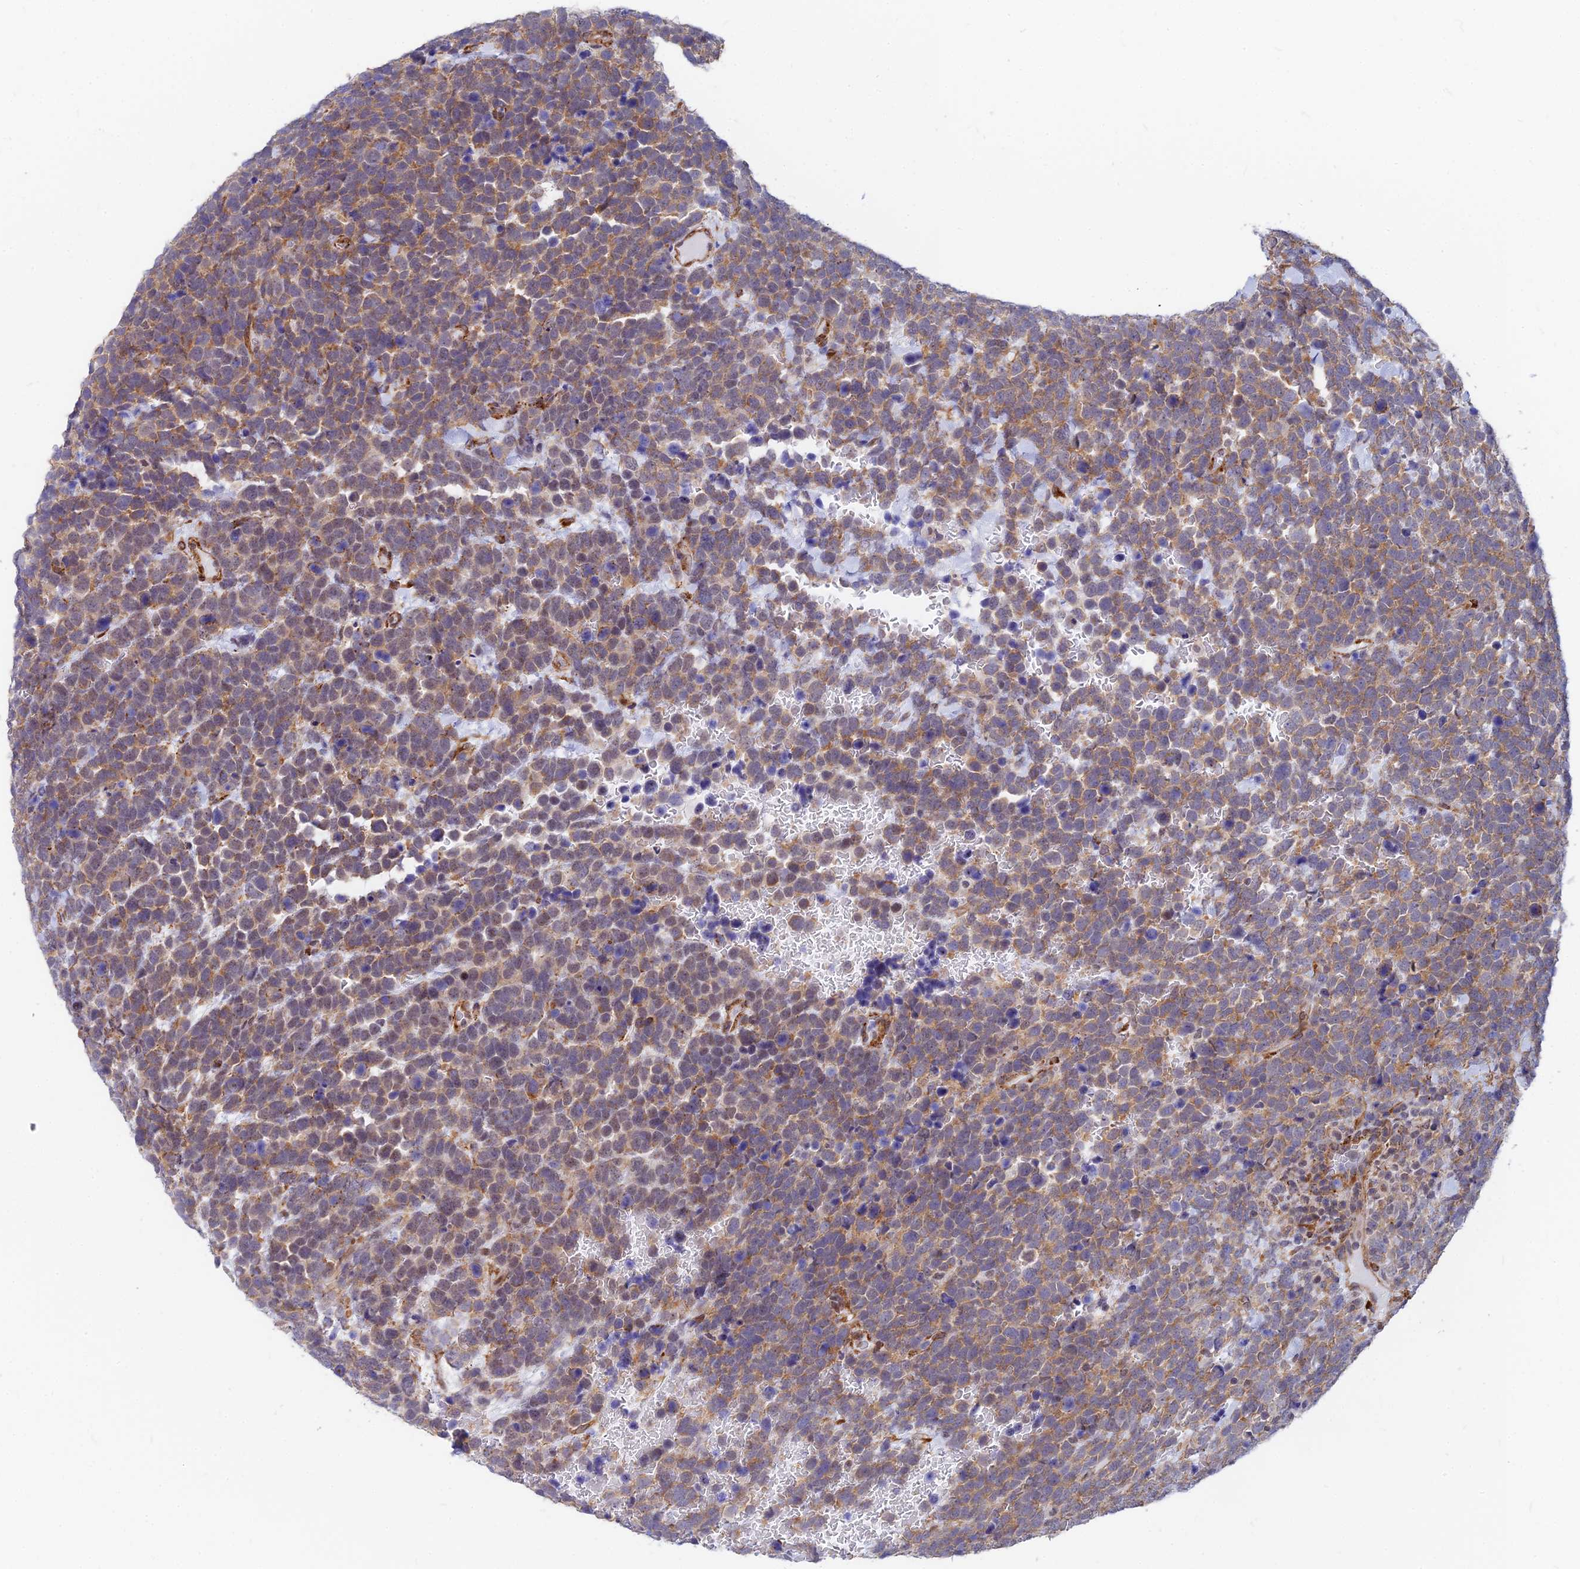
{"staining": {"intensity": "moderate", "quantity": "25%-75%", "location": "cytoplasmic/membranous"}, "tissue": "urothelial cancer", "cell_type": "Tumor cells", "image_type": "cancer", "snomed": [{"axis": "morphology", "description": "Urothelial carcinoma, High grade"}, {"axis": "topography", "description": "Urinary bladder"}], "caption": "Urothelial carcinoma (high-grade) tissue demonstrates moderate cytoplasmic/membranous expression in approximately 25%-75% of tumor cells Using DAB (3,3'-diaminobenzidine) (brown) and hematoxylin (blue) stains, captured at high magnification using brightfield microscopy.", "gene": "VSTM2L", "patient": {"sex": "female", "age": 82}}